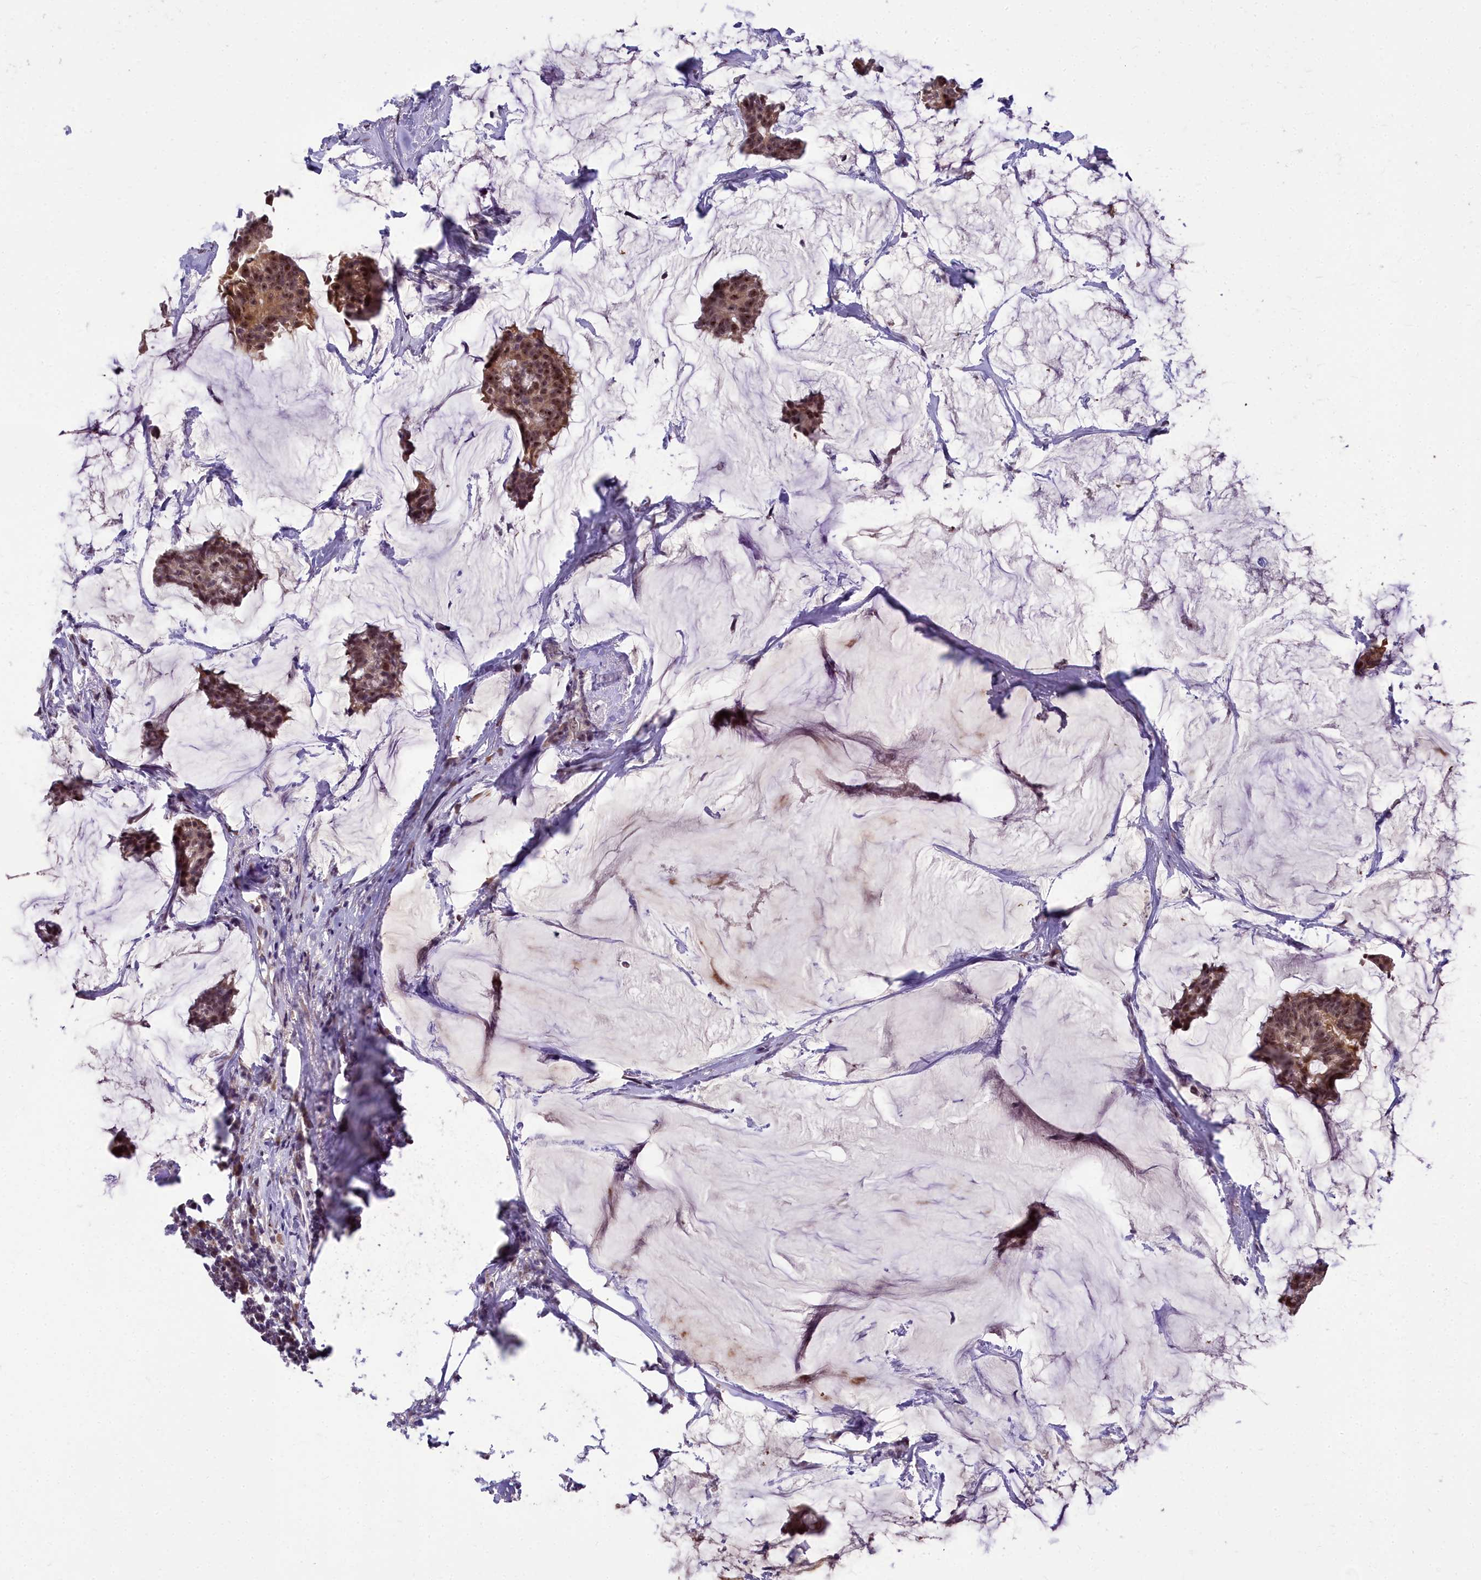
{"staining": {"intensity": "moderate", "quantity": ">75%", "location": "cytoplasmic/membranous,nuclear"}, "tissue": "breast cancer", "cell_type": "Tumor cells", "image_type": "cancer", "snomed": [{"axis": "morphology", "description": "Duct carcinoma"}, {"axis": "topography", "description": "Breast"}], "caption": "Approximately >75% of tumor cells in human breast invasive ductal carcinoma demonstrate moderate cytoplasmic/membranous and nuclear protein staining as visualized by brown immunohistochemical staining.", "gene": "ZNF333", "patient": {"sex": "female", "age": 93}}